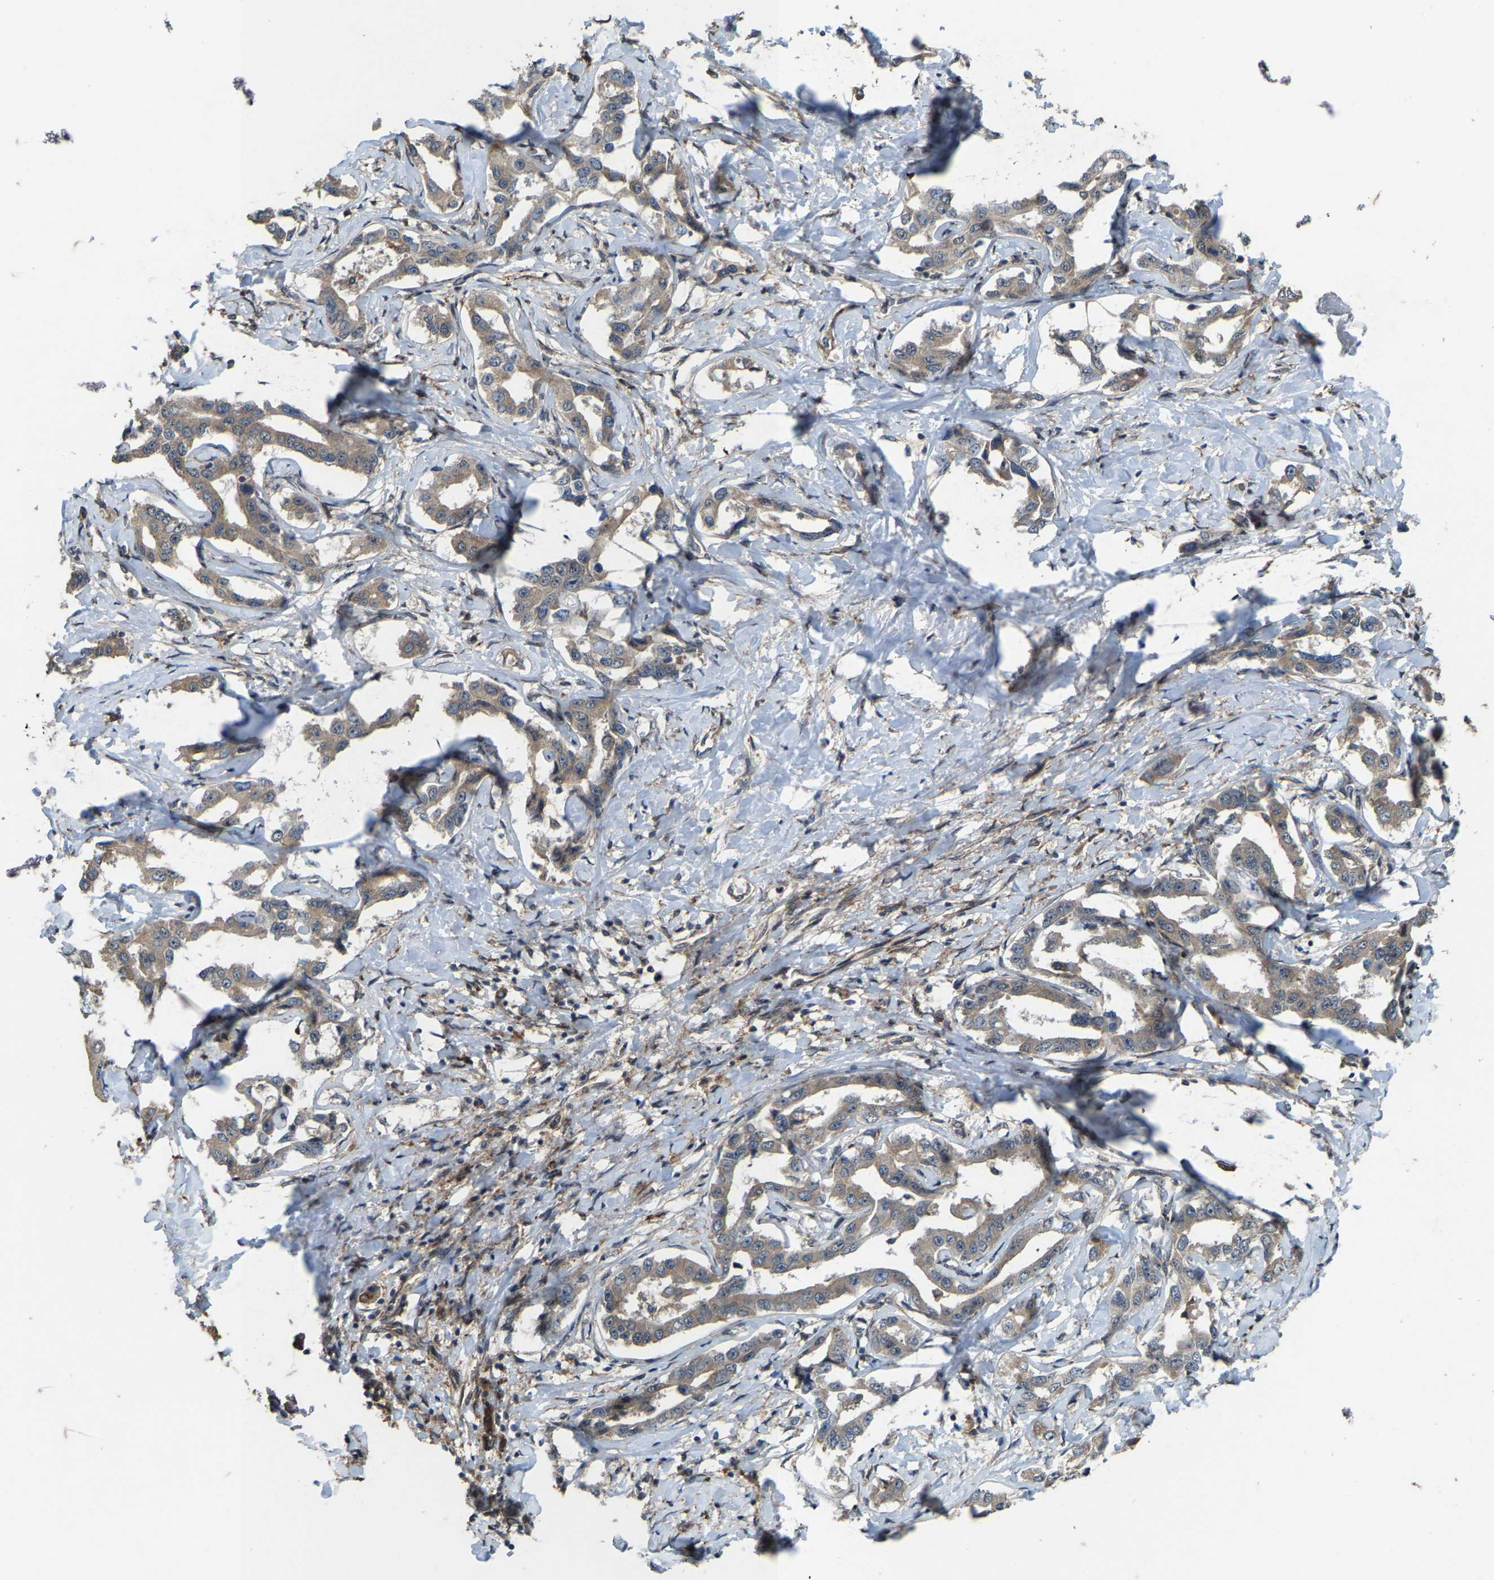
{"staining": {"intensity": "weak", "quantity": ">75%", "location": "cytoplasmic/membranous"}, "tissue": "liver cancer", "cell_type": "Tumor cells", "image_type": "cancer", "snomed": [{"axis": "morphology", "description": "Cholangiocarcinoma"}, {"axis": "topography", "description": "Liver"}], "caption": "Protein staining of liver cancer tissue displays weak cytoplasmic/membranous expression in about >75% of tumor cells.", "gene": "LRRC72", "patient": {"sex": "male", "age": 59}}